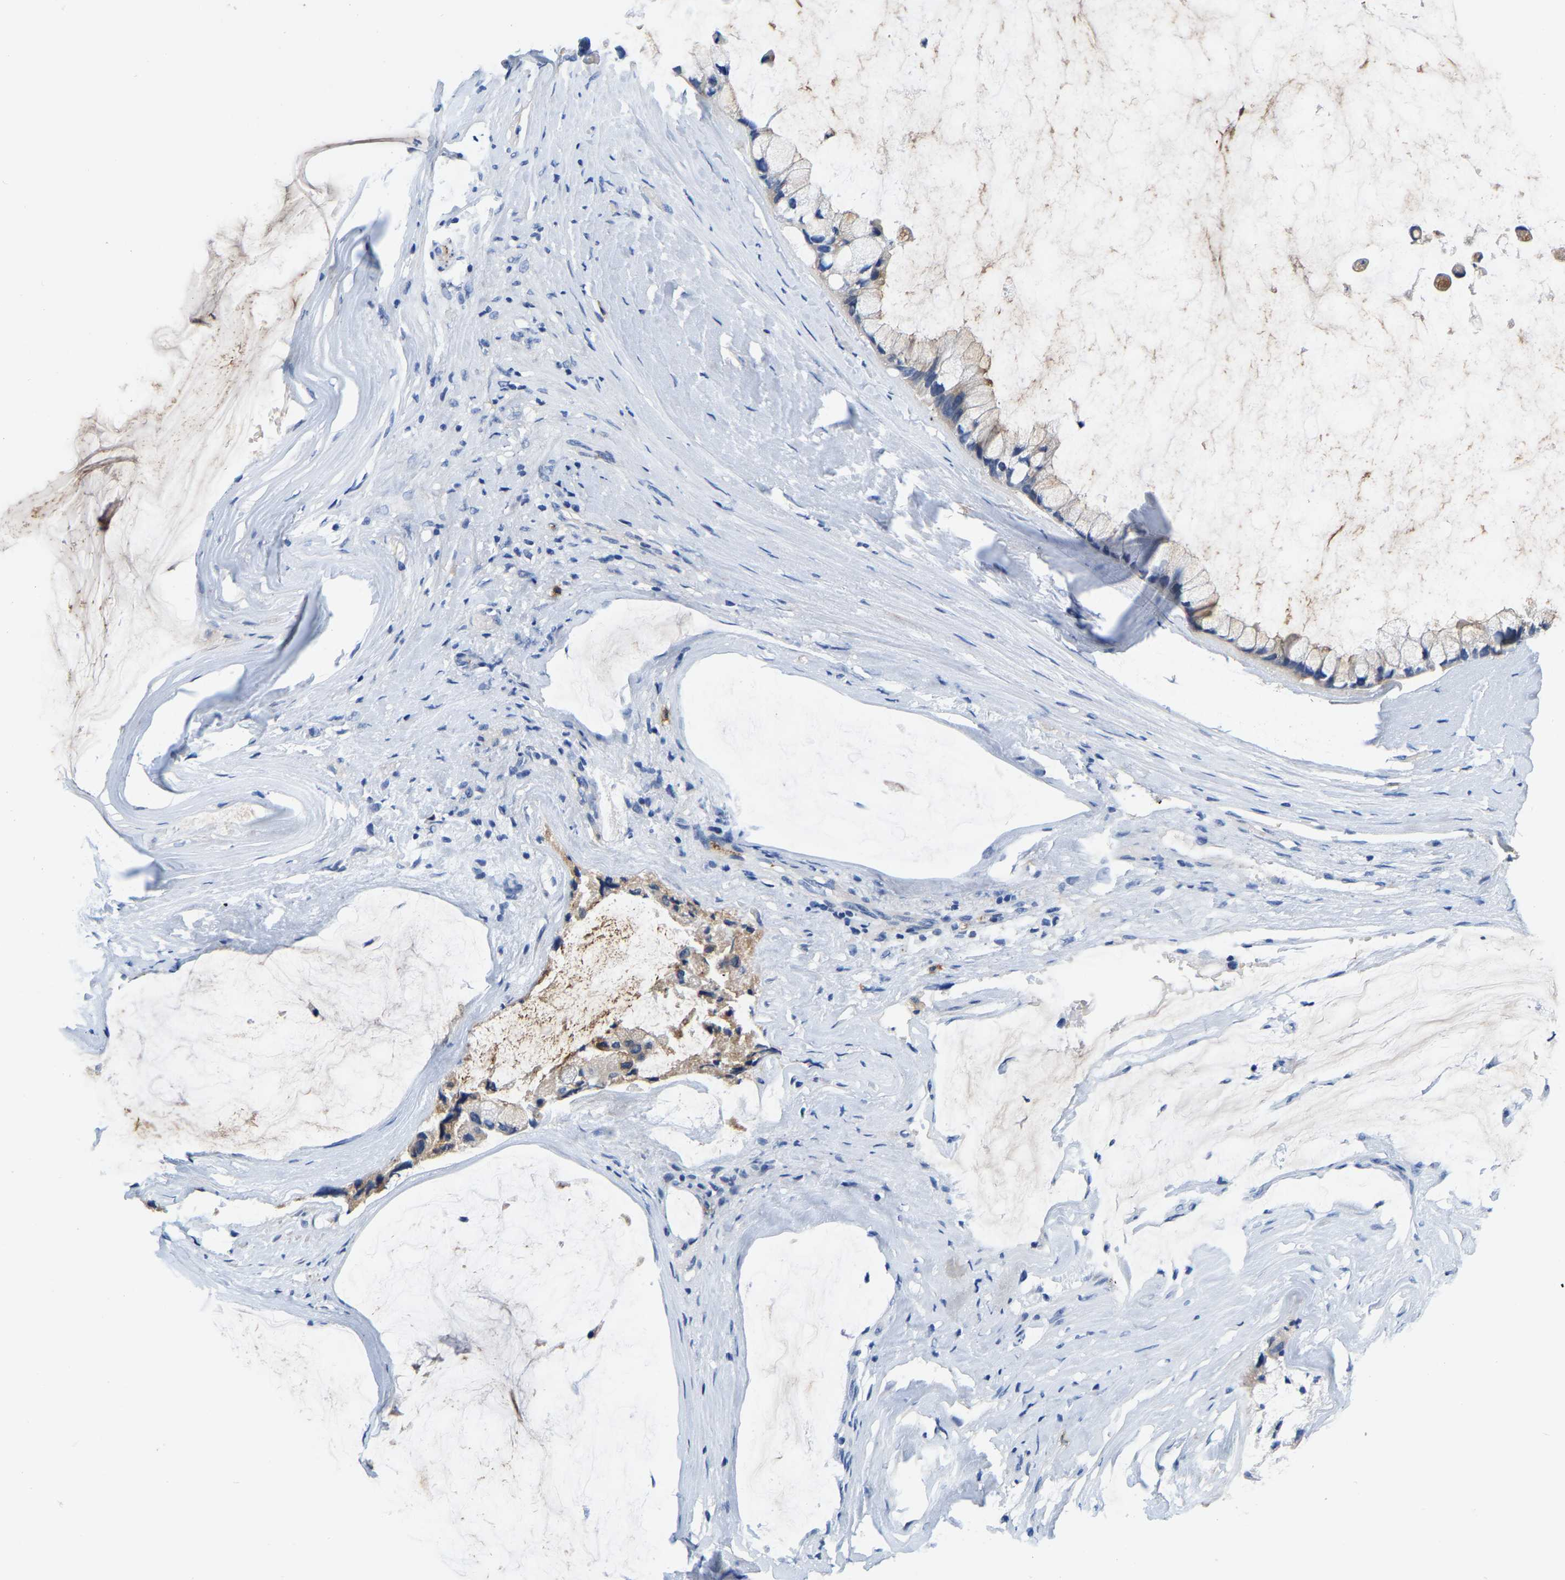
{"staining": {"intensity": "weak", "quantity": "<25%", "location": "cytoplasmic/membranous"}, "tissue": "ovarian cancer", "cell_type": "Tumor cells", "image_type": "cancer", "snomed": [{"axis": "morphology", "description": "Cystadenocarcinoma, mucinous, NOS"}, {"axis": "topography", "description": "Ovary"}], "caption": "DAB immunohistochemical staining of human ovarian cancer (mucinous cystadenocarcinoma) demonstrates no significant positivity in tumor cells. Brightfield microscopy of IHC stained with DAB (brown) and hematoxylin (blue), captured at high magnification.", "gene": "RAB27B", "patient": {"sex": "female", "age": 39}}